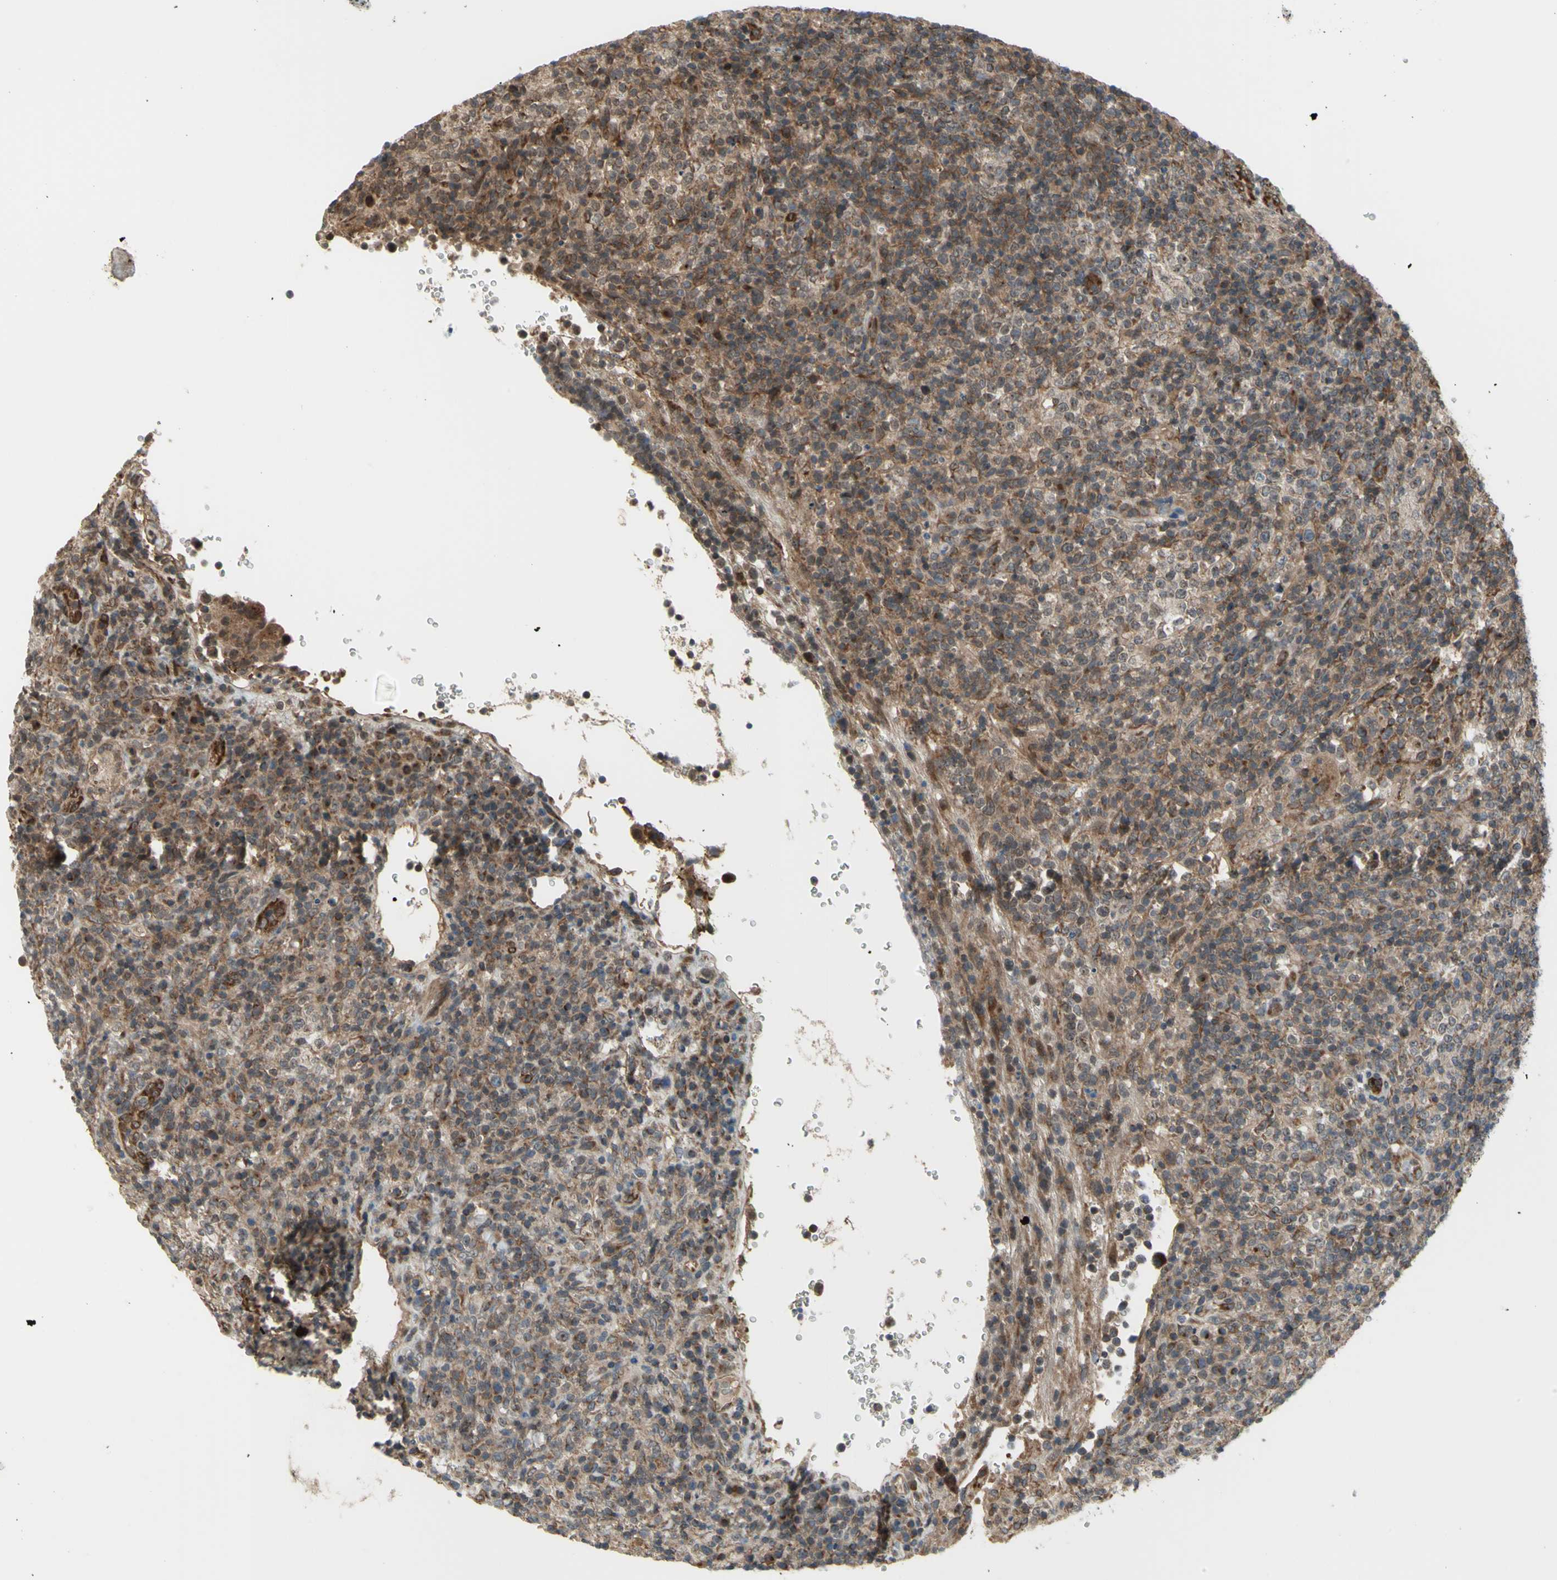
{"staining": {"intensity": "moderate", "quantity": ">75%", "location": "cytoplasmic/membranous"}, "tissue": "lymphoma", "cell_type": "Tumor cells", "image_type": "cancer", "snomed": [{"axis": "morphology", "description": "Malignant lymphoma, non-Hodgkin's type, High grade"}, {"axis": "topography", "description": "Lymph node"}], "caption": "An immunohistochemistry (IHC) photomicrograph of neoplastic tissue is shown. Protein staining in brown highlights moderate cytoplasmic/membranous positivity in high-grade malignant lymphoma, non-Hodgkin's type within tumor cells.", "gene": "SLC39A9", "patient": {"sex": "female", "age": 76}}